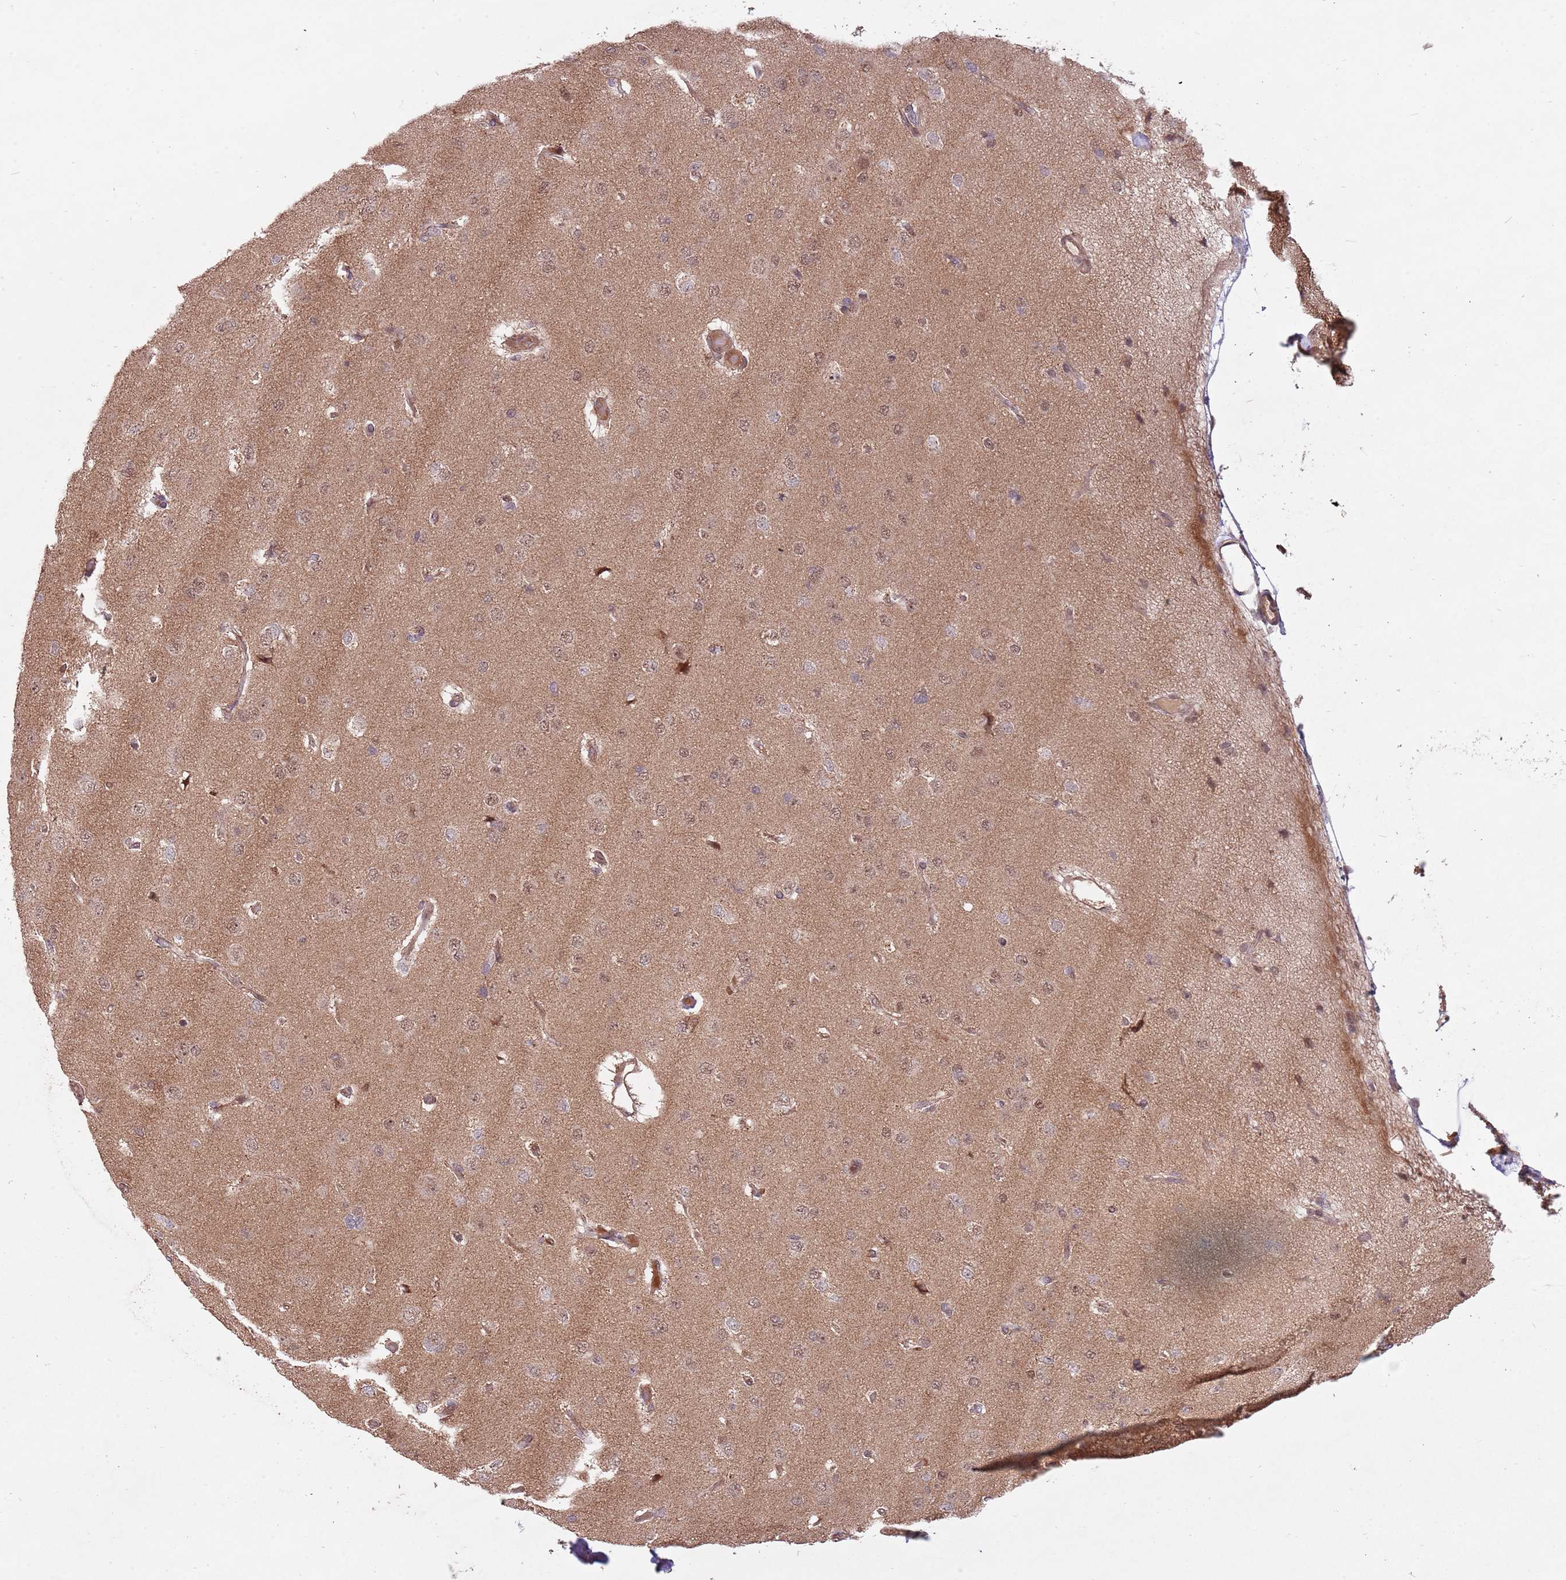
{"staining": {"intensity": "weak", "quantity": "<25%", "location": "nuclear"}, "tissue": "glioma", "cell_type": "Tumor cells", "image_type": "cancer", "snomed": [{"axis": "morphology", "description": "Glioma, malignant, High grade"}, {"axis": "topography", "description": "Brain"}], "caption": "IHC micrograph of neoplastic tissue: malignant glioma (high-grade) stained with DAB (3,3'-diaminobenzidine) displays no significant protein positivity in tumor cells.", "gene": "SUDS3", "patient": {"sex": "male", "age": 77}}